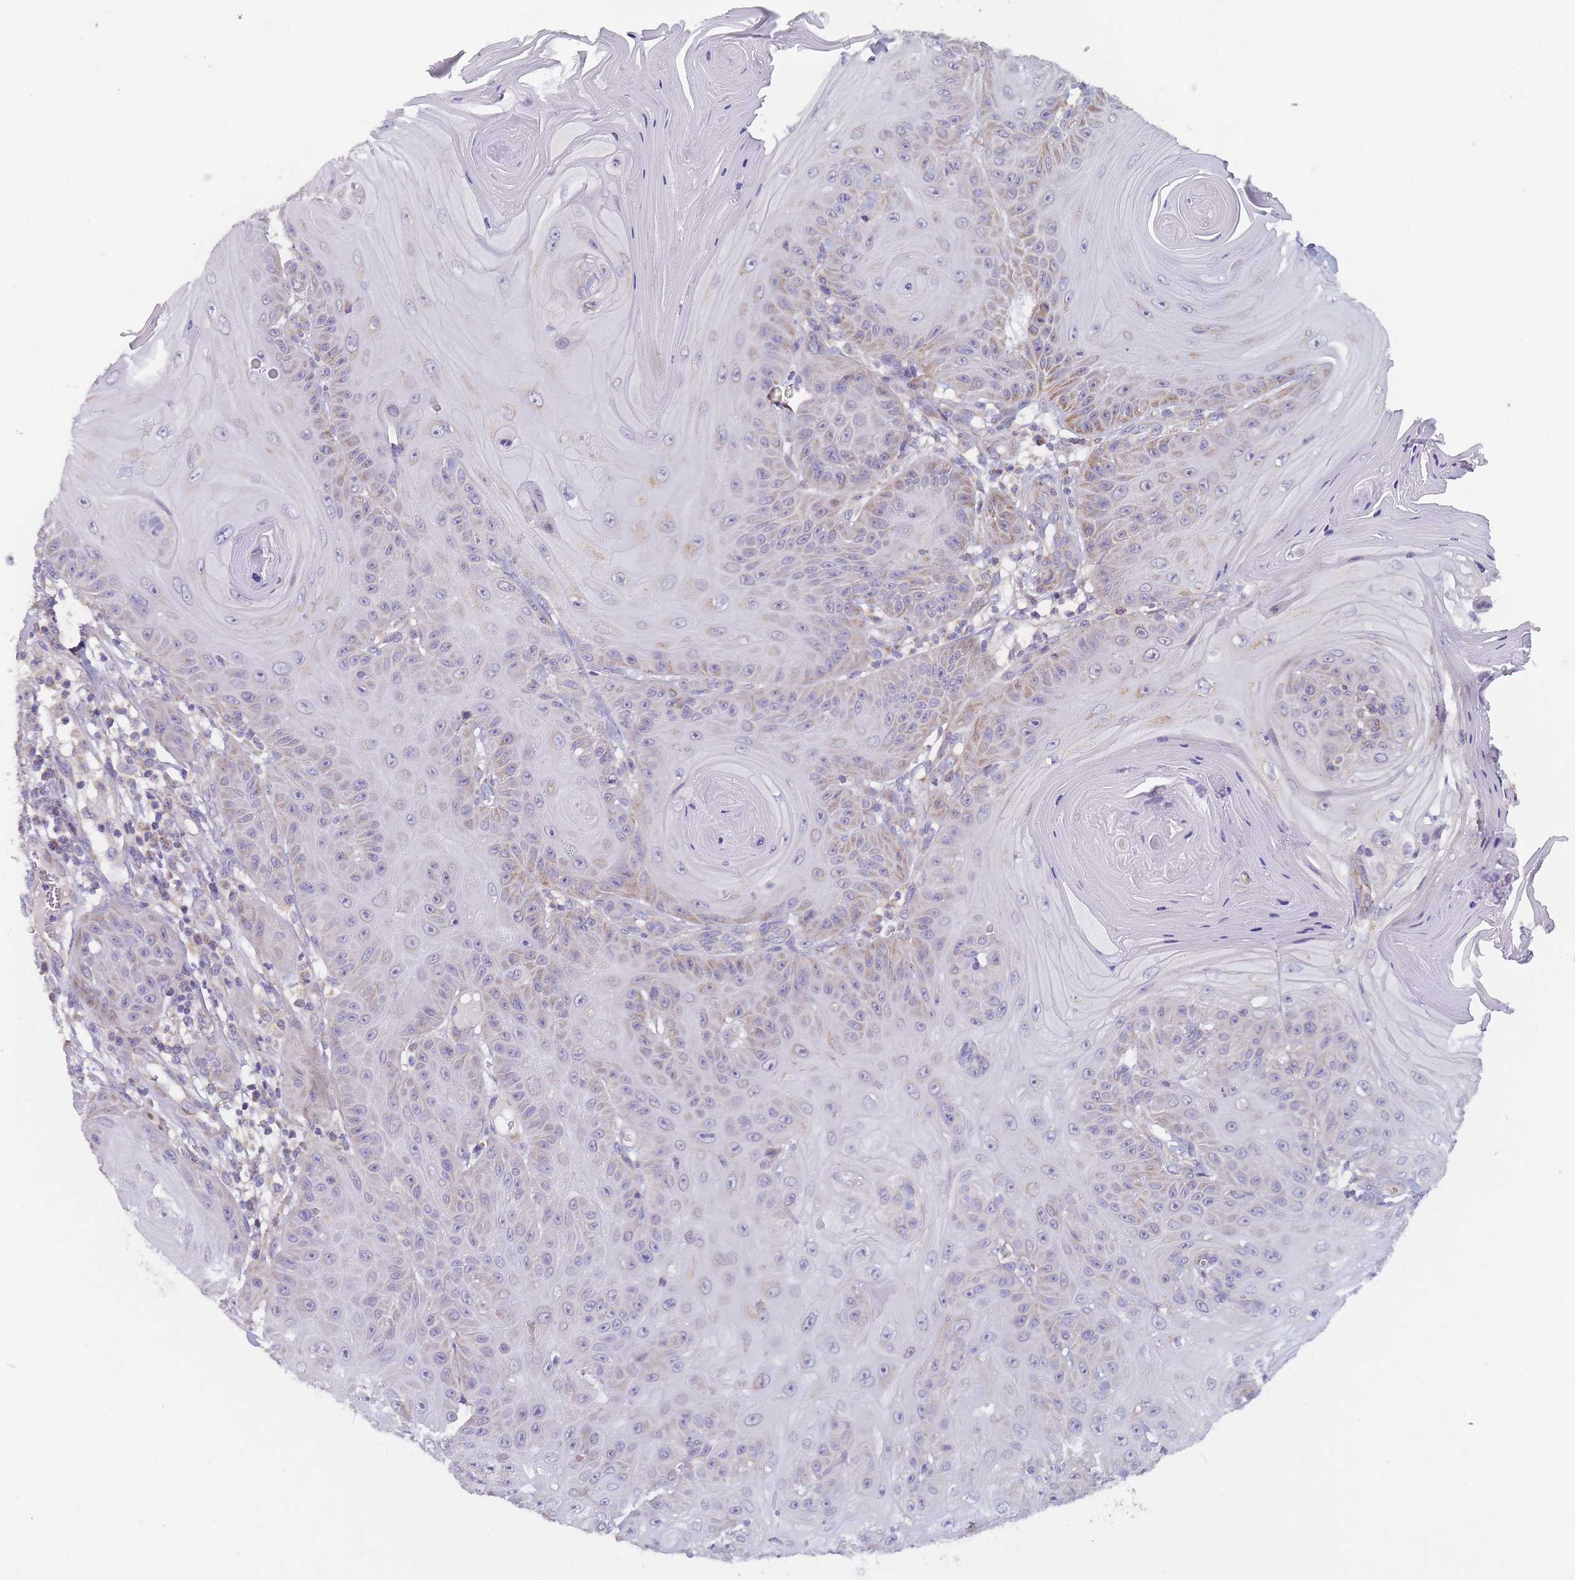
{"staining": {"intensity": "weak", "quantity": "<25%", "location": "cytoplasmic/membranous"}, "tissue": "skin cancer", "cell_type": "Tumor cells", "image_type": "cancer", "snomed": [{"axis": "morphology", "description": "Squamous cell carcinoma, NOS"}, {"axis": "topography", "description": "Skin"}], "caption": "Immunohistochemistry (IHC) image of skin squamous cell carcinoma stained for a protein (brown), which shows no expression in tumor cells.", "gene": "SLC25A42", "patient": {"sex": "female", "age": 78}}